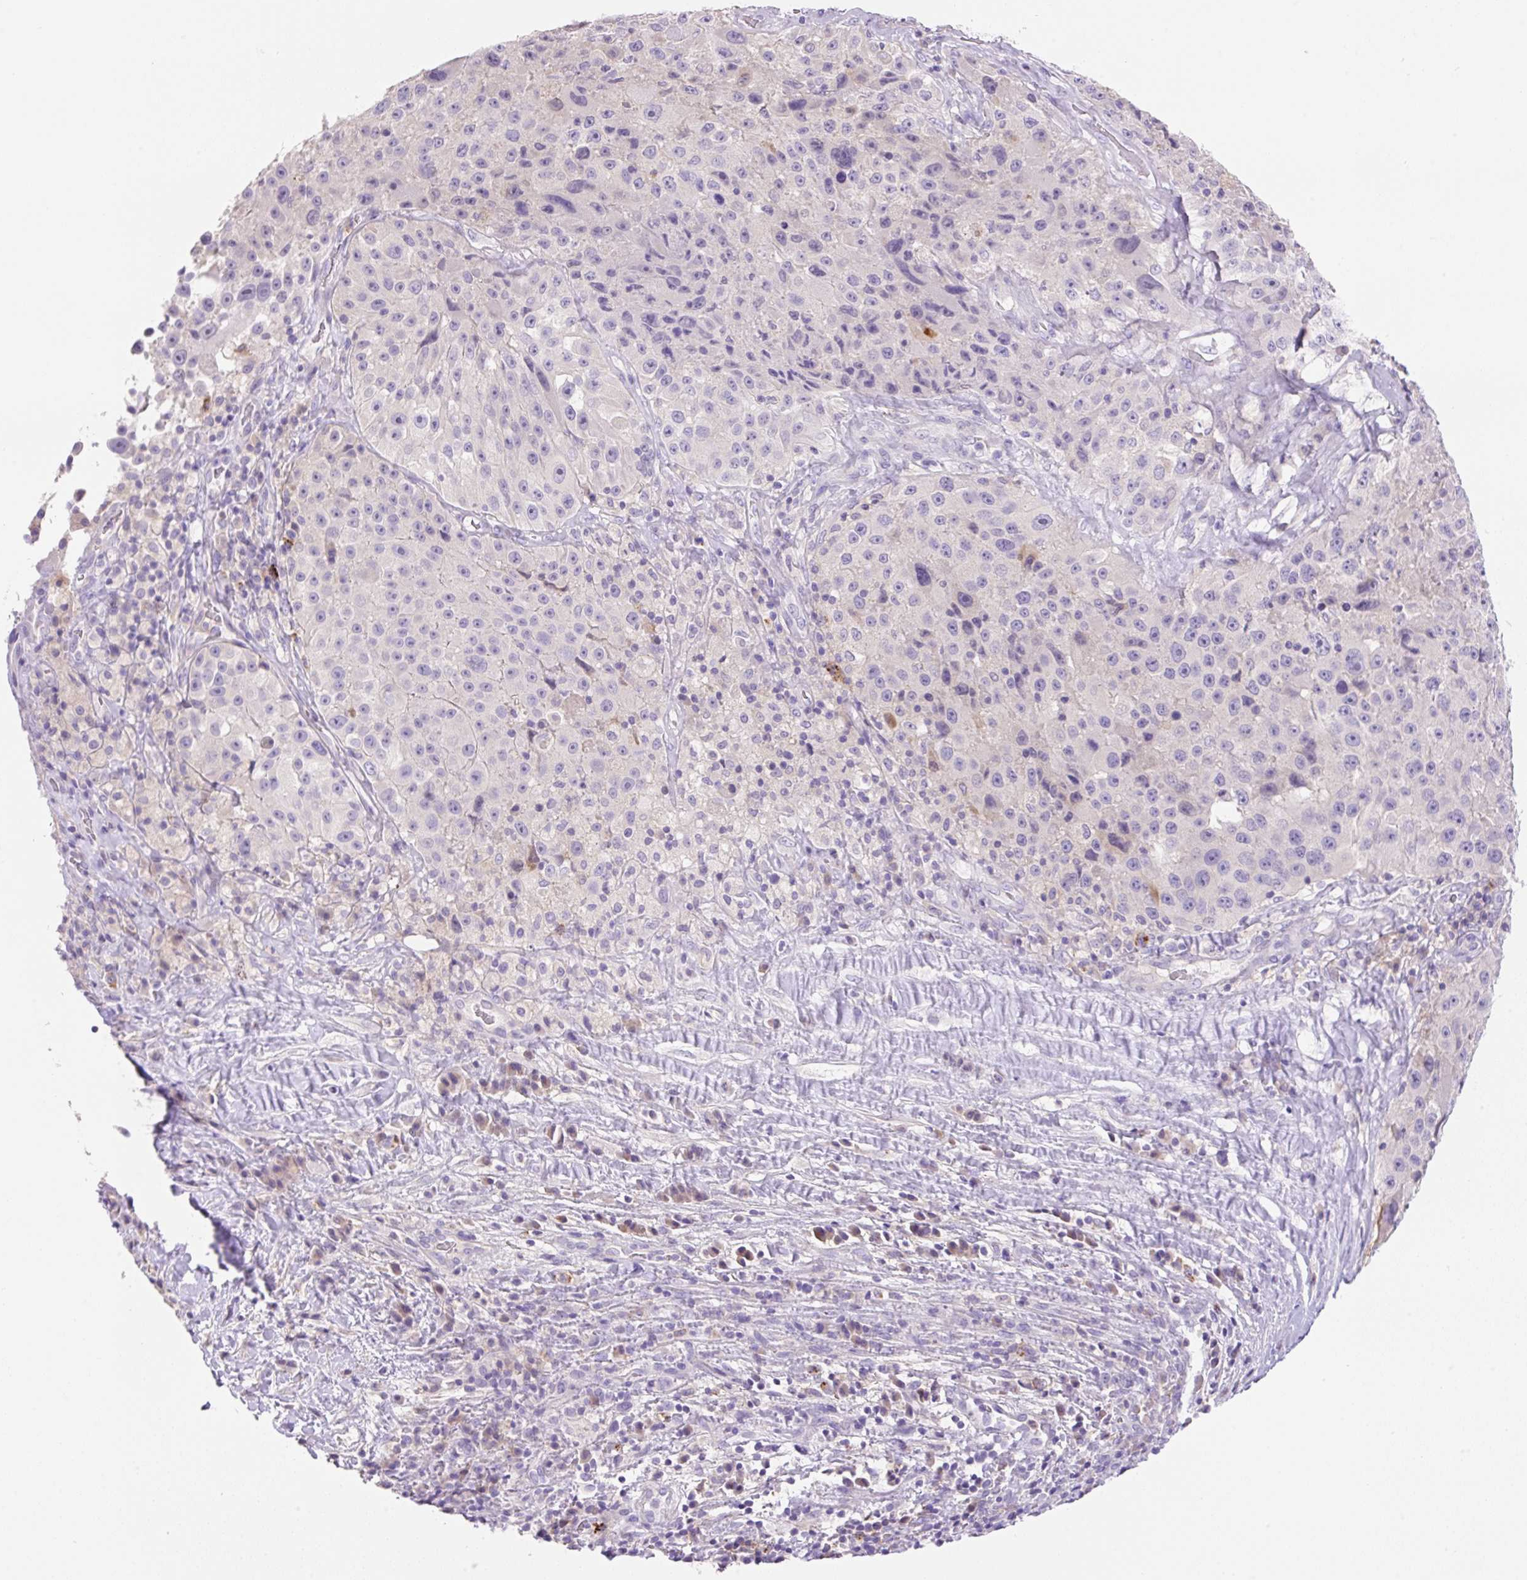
{"staining": {"intensity": "negative", "quantity": "none", "location": "none"}, "tissue": "melanoma", "cell_type": "Tumor cells", "image_type": "cancer", "snomed": [{"axis": "morphology", "description": "Malignant melanoma, Metastatic site"}, {"axis": "topography", "description": "Lymph node"}], "caption": "This is an immunohistochemistry (IHC) photomicrograph of melanoma. There is no staining in tumor cells.", "gene": "TDRD15", "patient": {"sex": "male", "age": 62}}